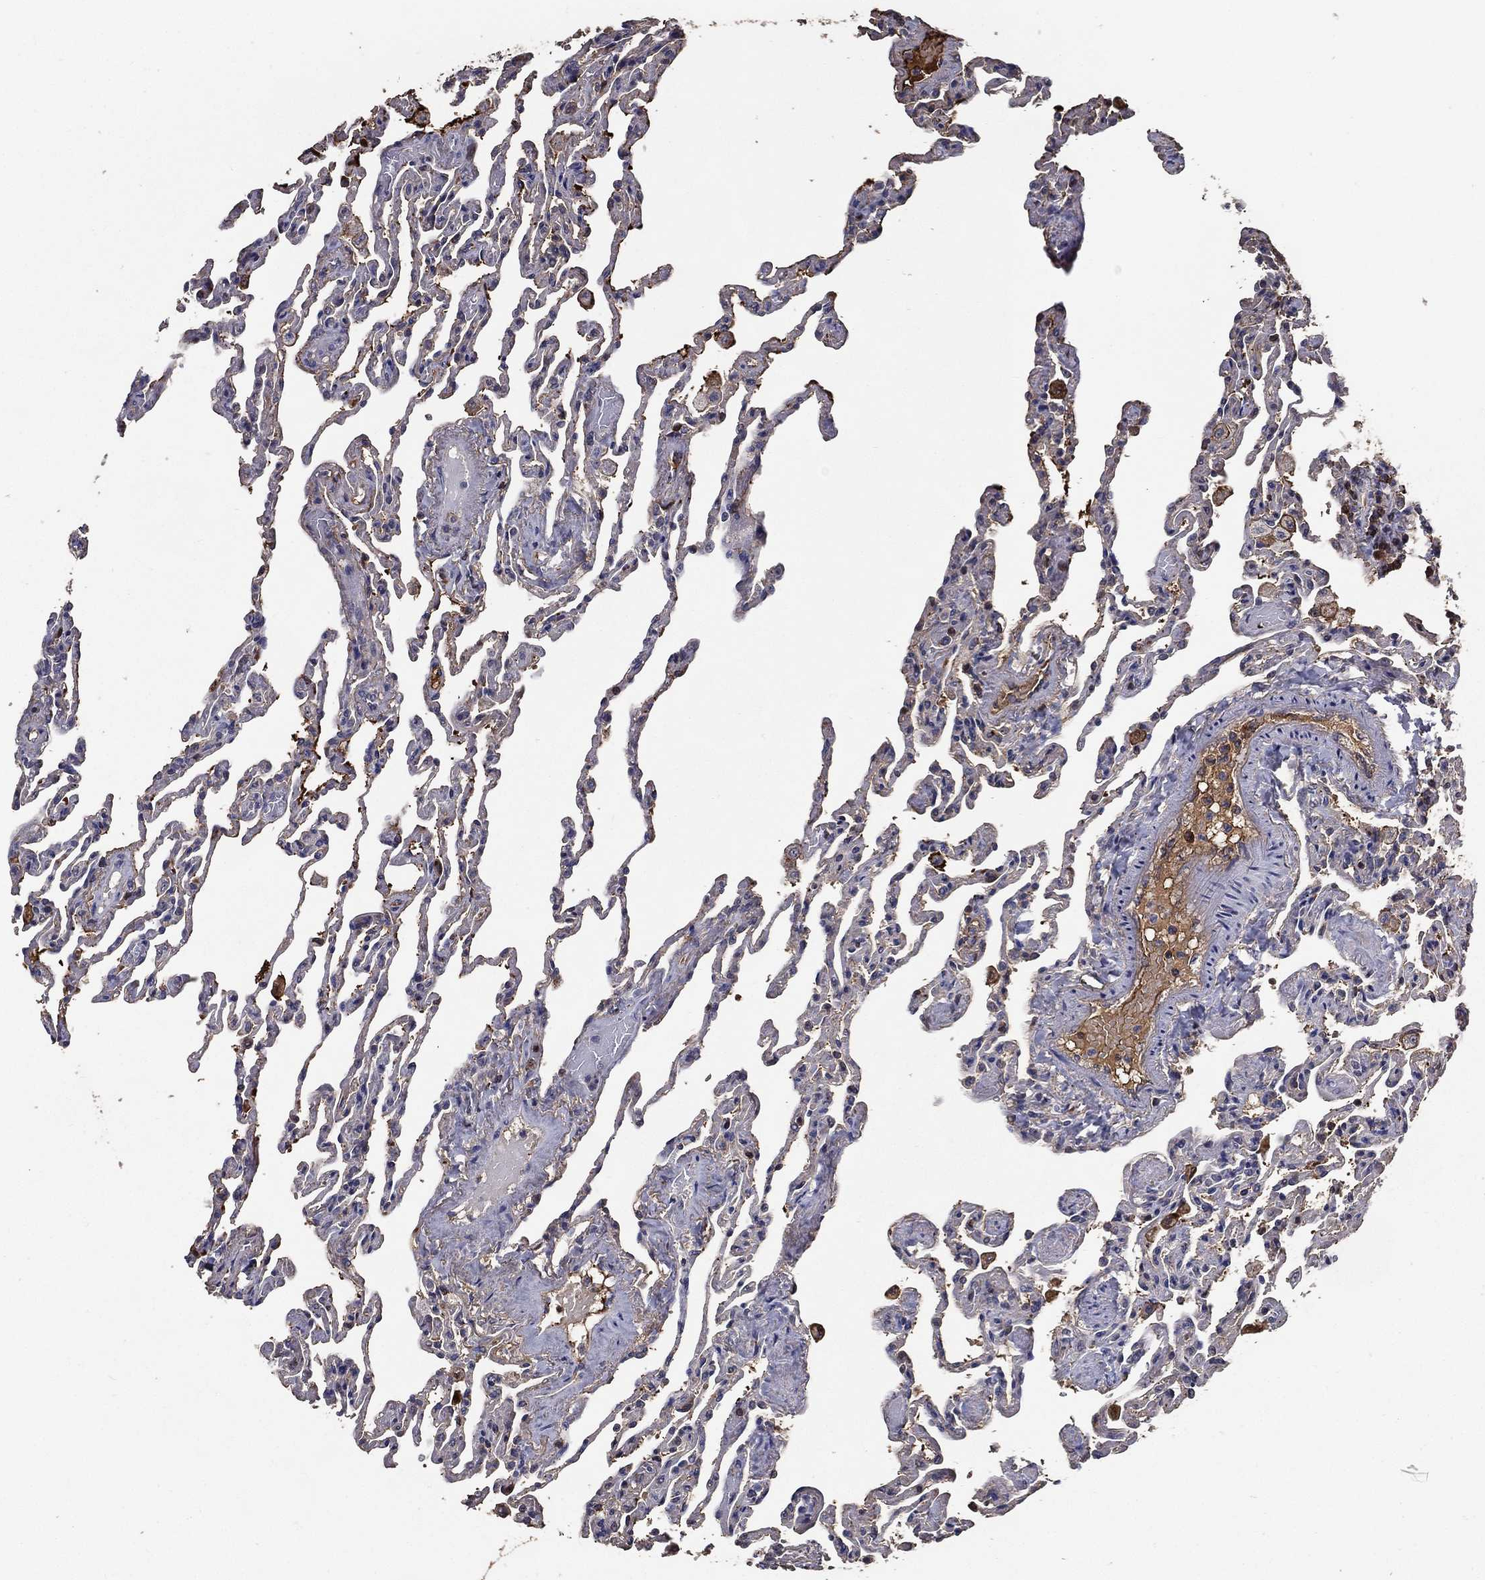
{"staining": {"intensity": "weak", "quantity": "<25%", "location": "nuclear"}, "tissue": "lung", "cell_type": "Alveolar cells", "image_type": "normal", "snomed": [{"axis": "morphology", "description": "Normal tissue, NOS"}, {"axis": "topography", "description": "Lung"}], "caption": "Benign lung was stained to show a protein in brown. There is no significant expression in alveolar cells. (Brightfield microscopy of DAB immunohistochemistry at high magnification).", "gene": "EFNA1", "patient": {"sex": "female", "age": 43}}